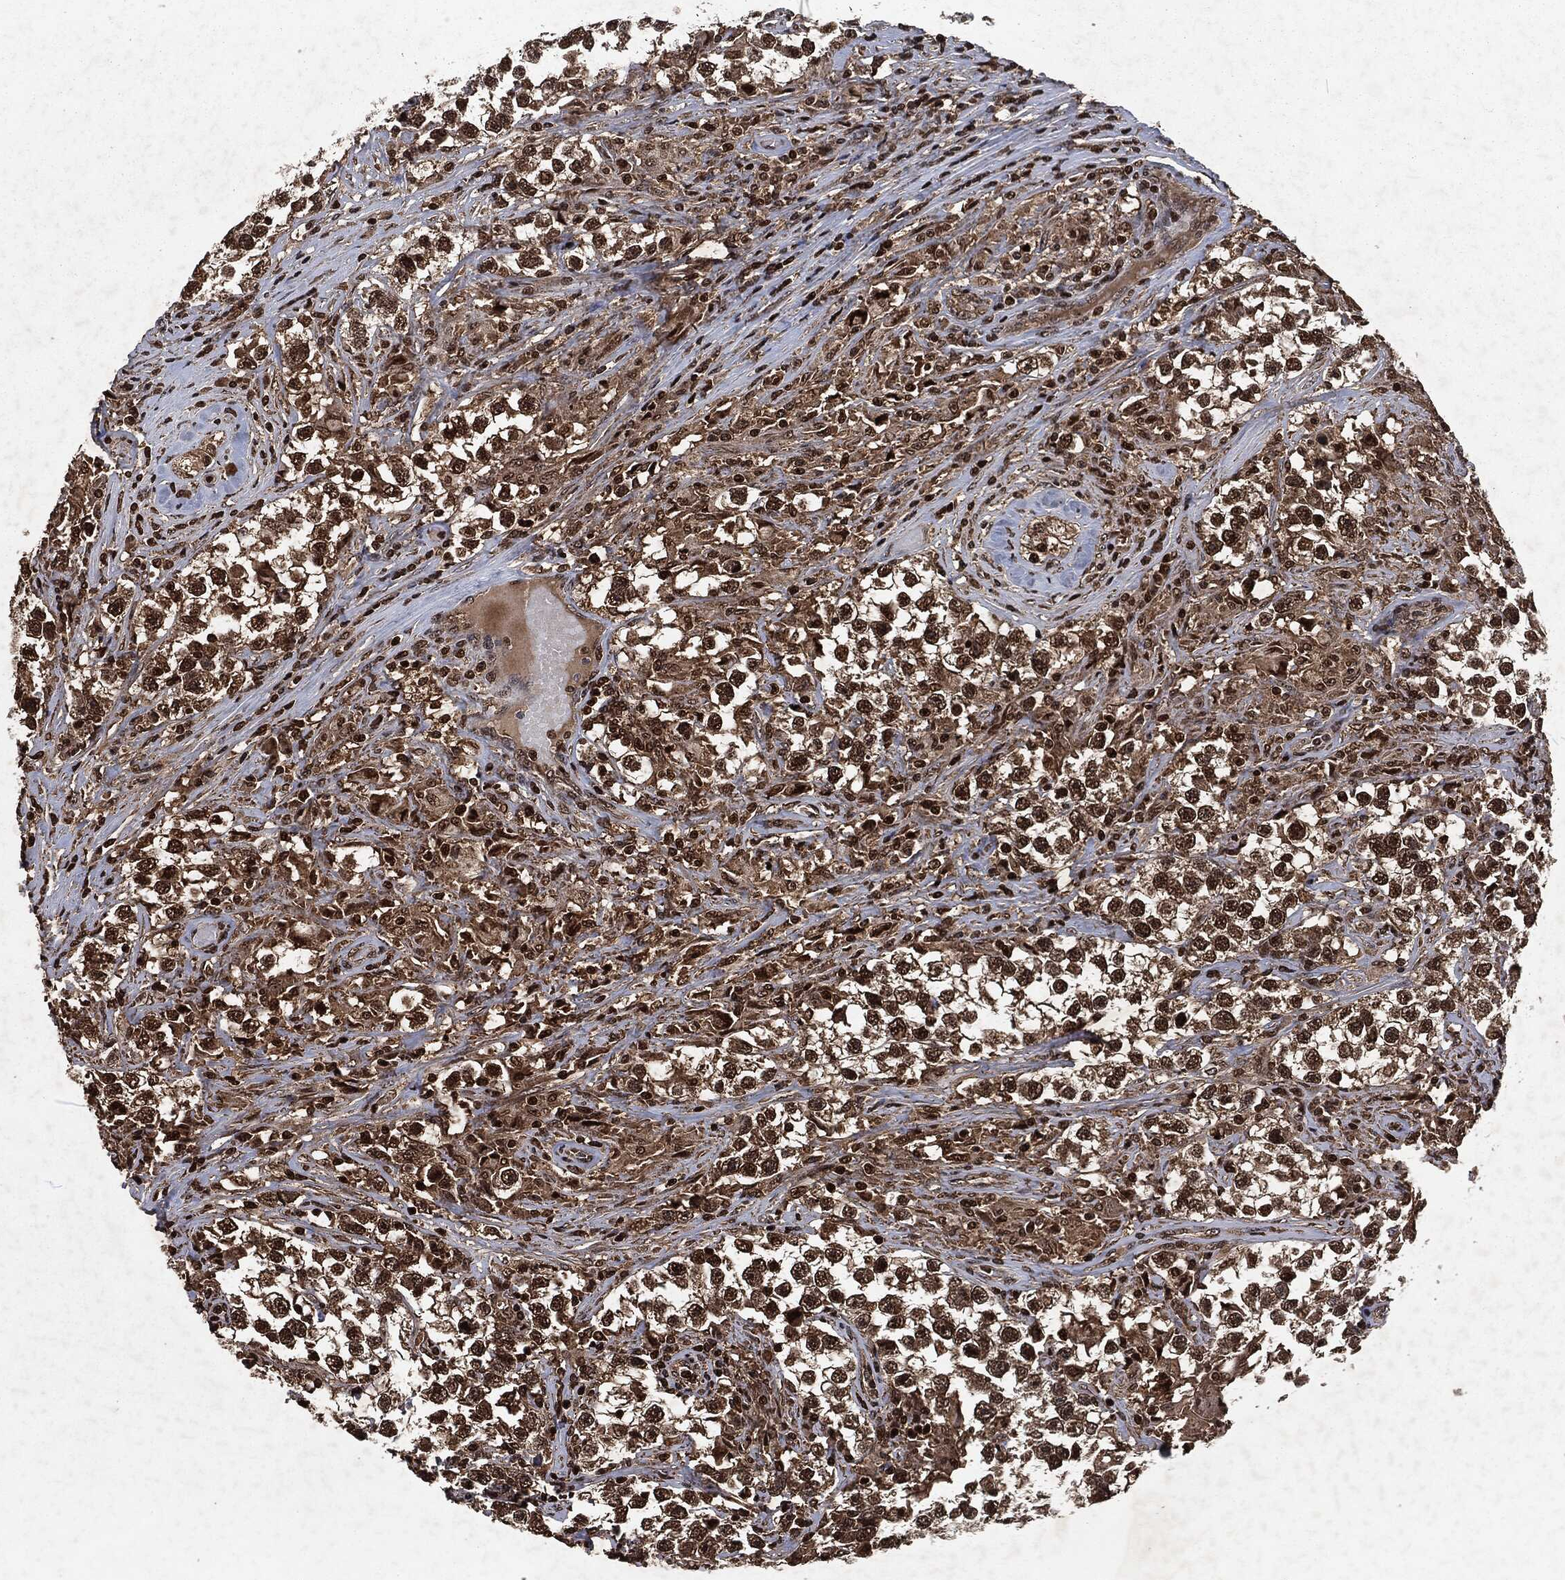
{"staining": {"intensity": "strong", "quantity": ">75%", "location": "cytoplasmic/membranous,nuclear"}, "tissue": "testis cancer", "cell_type": "Tumor cells", "image_type": "cancer", "snomed": [{"axis": "morphology", "description": "Seminoma, NOS"}, {"axis": "topography", "description": "Testis"}], "caption": "A high amount of strong cytoplasmic/membranous and nuclear expression is identified in about >75% of tumor cells in seminoma (testis) tissue.", "gene": "SNAI1", "patient": {"sex": "male", "age": 46}}